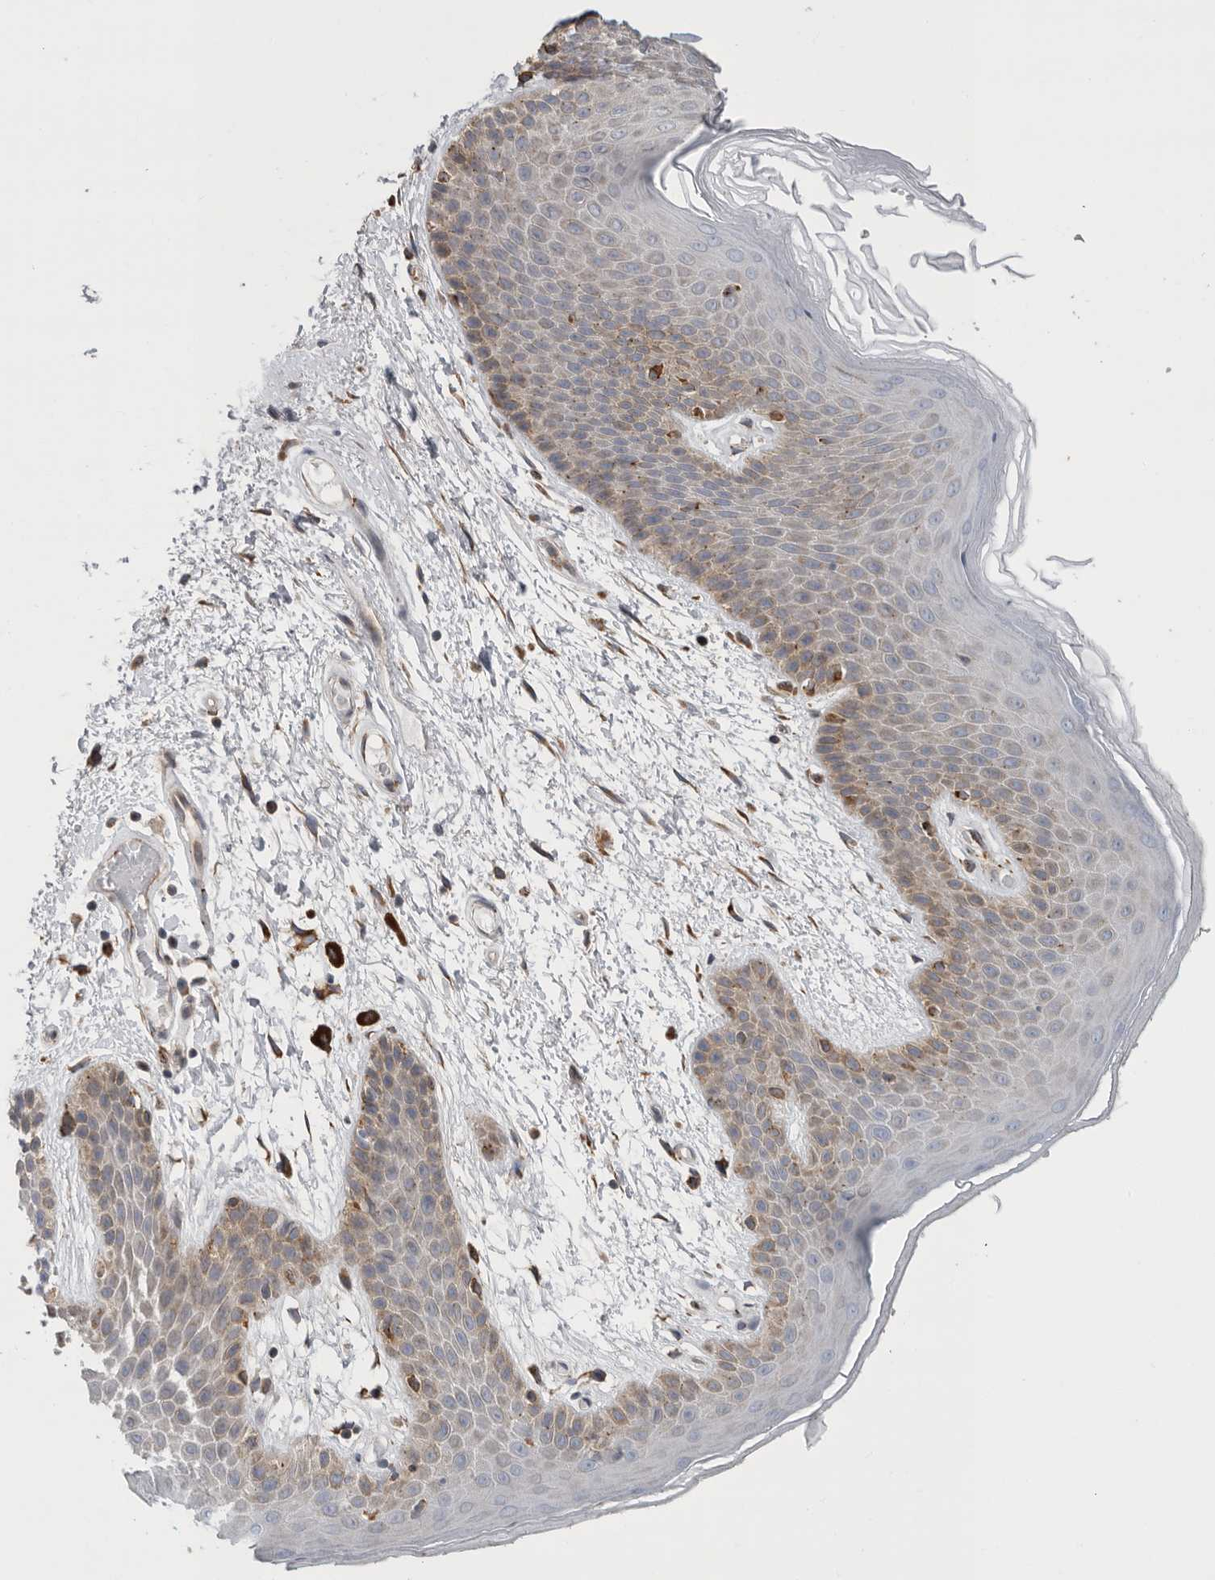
{"staining": {"intensity": "moderate", "quantity": "<25%", "location": "cytoplasmic/membranous"}, "tissue": "skin", "cell_type": "Epidermal cells", "image_type": "normal", "snomed": [{"axis": "morphology", "description": "Normal tissue, NOS"}, {"axis": "topography", "description": "Anal"}], "caption": "This micrograph shows immunohistochemistry staining of unremarkable skin, with low moderate cytoplasmic/membranous positivity in approximately <25% of epidermal cells.", "gene": "GANAB", "patient": {"sex": "male", "age": 74}}